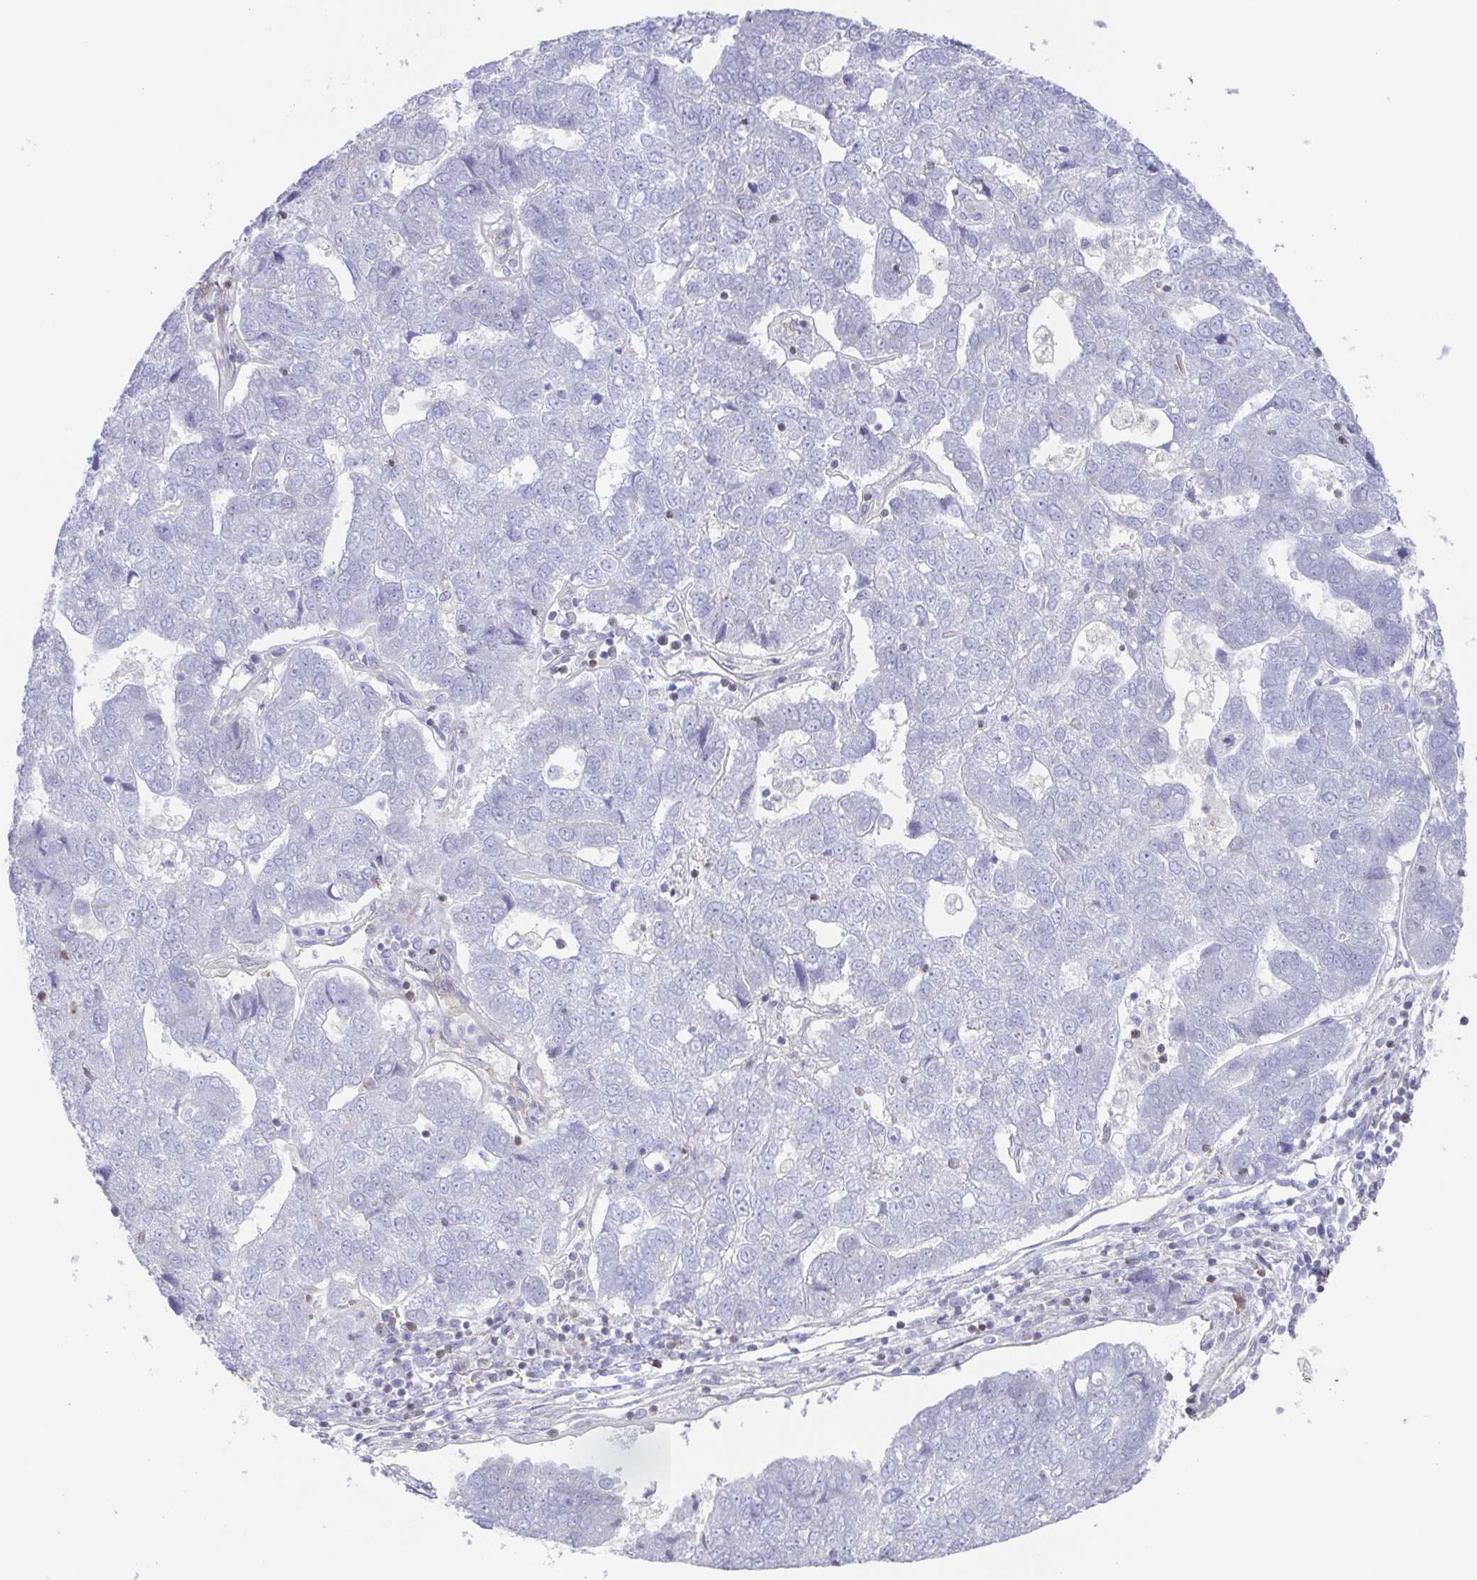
{"staining": {"intensity": "negative", "quantity": "none", "location": "none"}, "tissue": "pancreatic cancer", "cell_type": "Tumor cells", "image_type": "cancer", "snomed": [{"axis": "morphology", "description": "Adenocarcinoma, NOS"}, {"axis": "topography", "description": "Pancreas"}], "caption": "Tumor cells show no significant expression in adenocarcinoma (pancreatic). (Brightfield microscopy of DAB immunohistochemistry (IHC) at high magnification).", "gene": "AGFG2", "patient": {"sex": "female", "age": 61}}